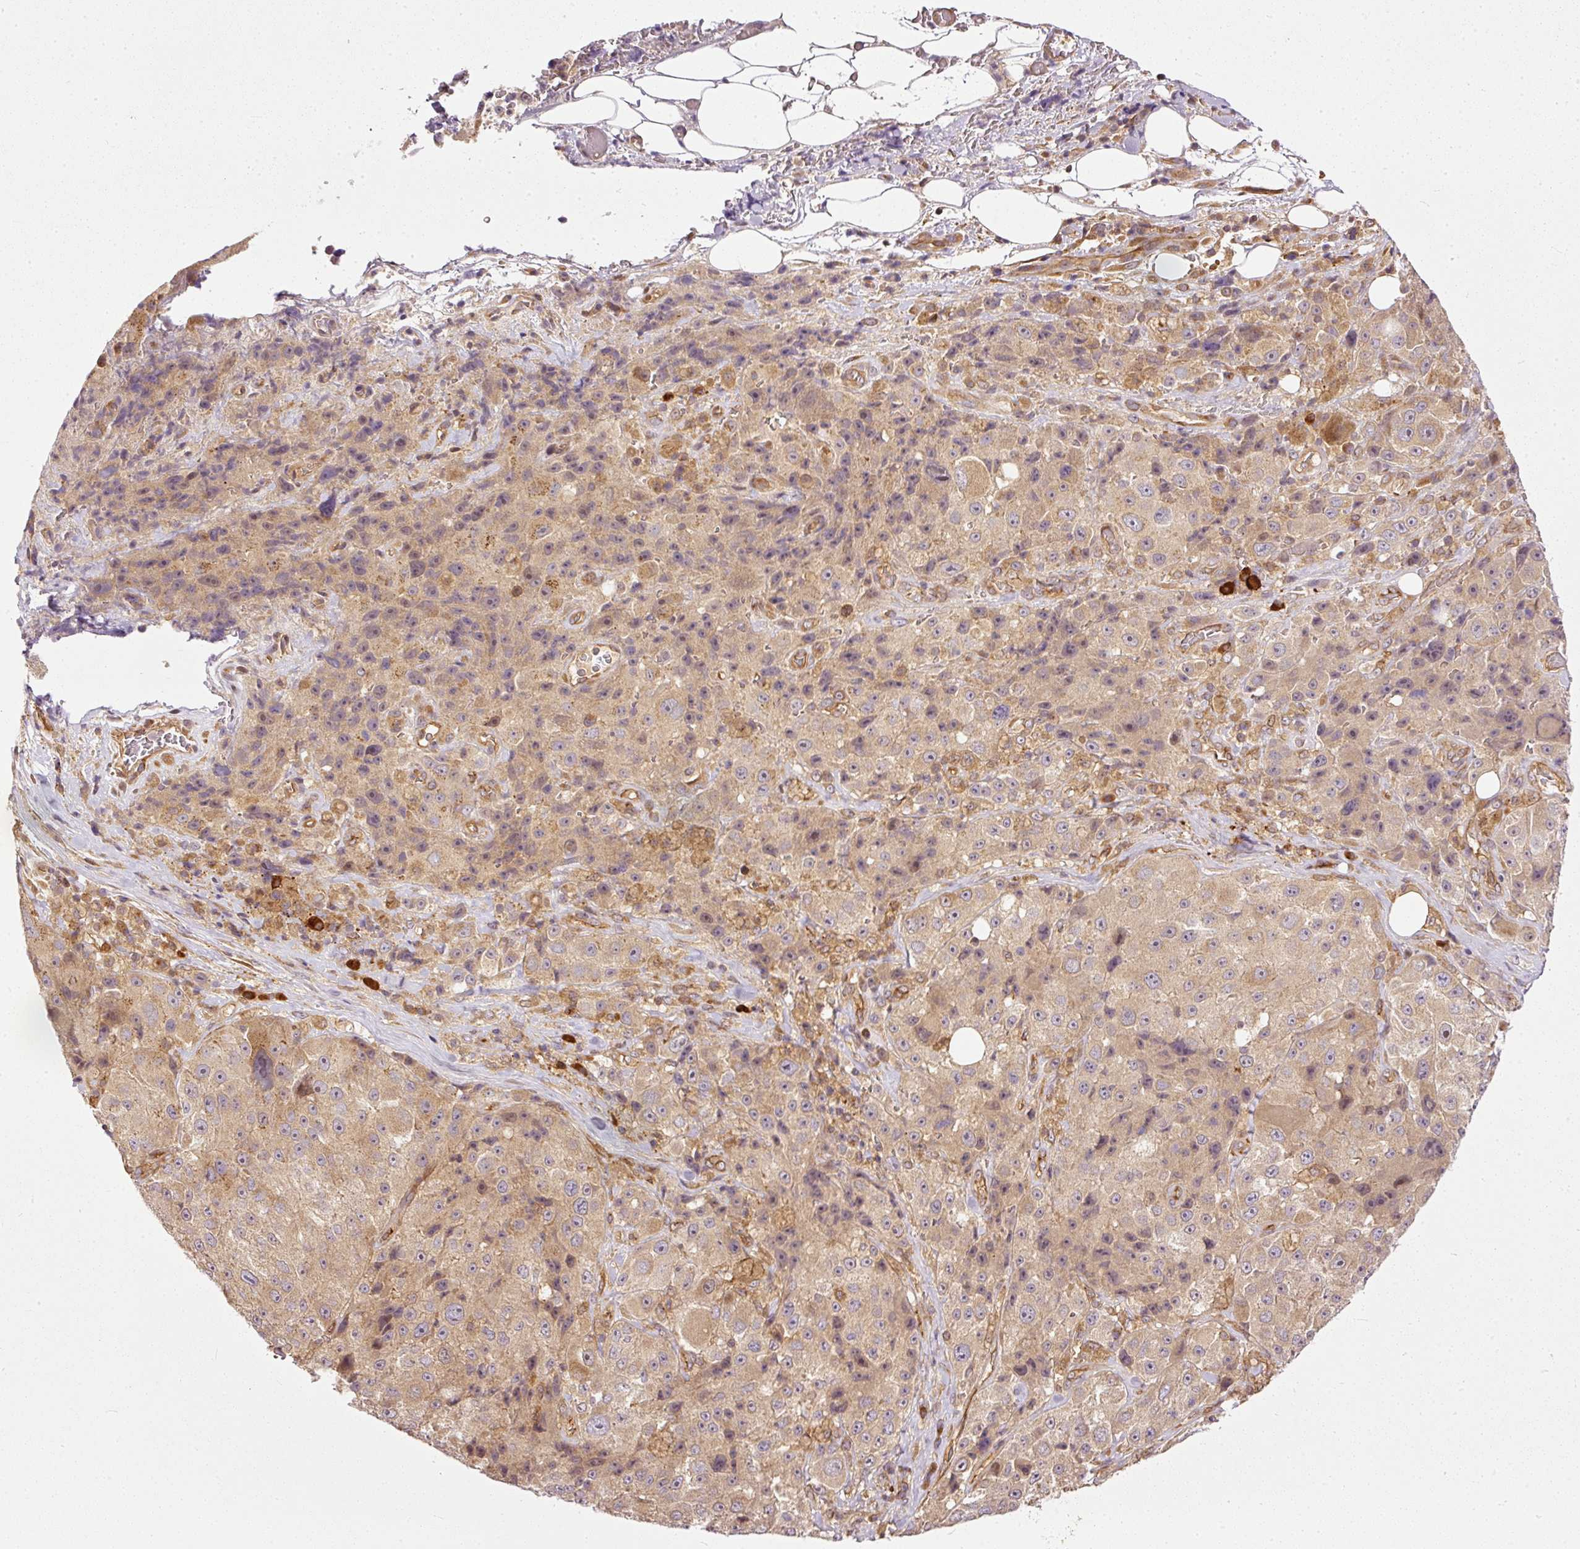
{"staining": {"intensity": "moderate", "quantity": "25%-75%", "location": "cytoplasmic/membranous"}, "tissue": "melanoma", "cell_type": "Tumor cells", "image_type": "cancer", "snomed": [{"axis": "morphology", "description": "Malignant melanoma, Metastatic site"}, {"axis": "topography", "description": "Lymph node"}], "caption": "Melanoma stained for a protein shows moderate cytoplasmic/membranous positivity in tumor cells.", "gene": "MIF4GD", "patient": {"sex": "male", "age": 62}}